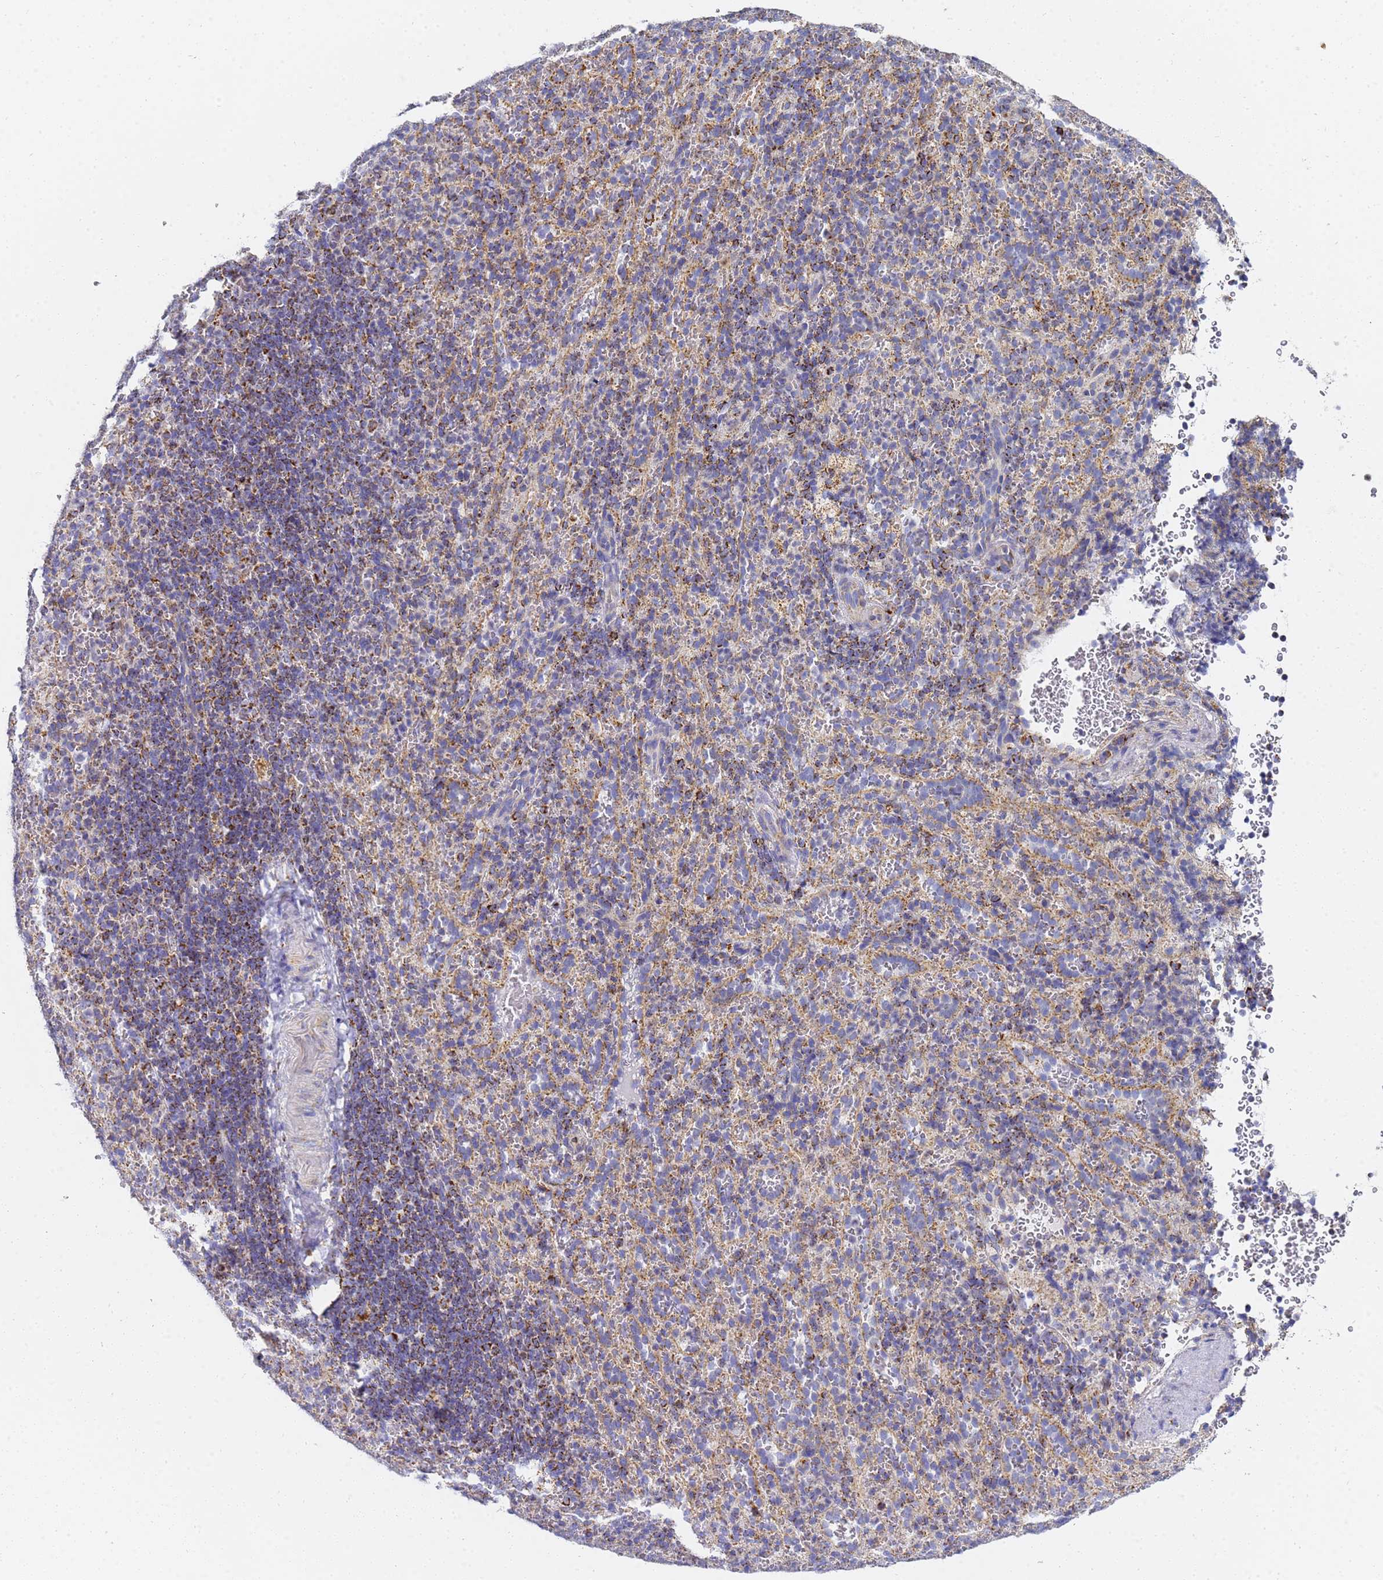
{"staining": {"intensity": "strong", "quantity": ">75%", "location": "cytoplasmic/membranous"}, "tissue": "spleen", "cell_type": "Cells in red pulp", "image_type": "normal", "snomed": [{"axis": "morphology", "description": "Normal tissue, NOS"}, {"axis": "topography", "description": "Spleen"}], "caption": "Immunohistochemical staining of unremarkable spleen demonstrates high levels of strong cytoplasmic/membranous staining in about >75% of cells in red pulp. (DAB (3,3'-diaminobenzidine) IHC, brown staining for protein, blue staining for nuclei).", "gene": "CNIH4", "patient": {"sex": "female", "age": 21}}